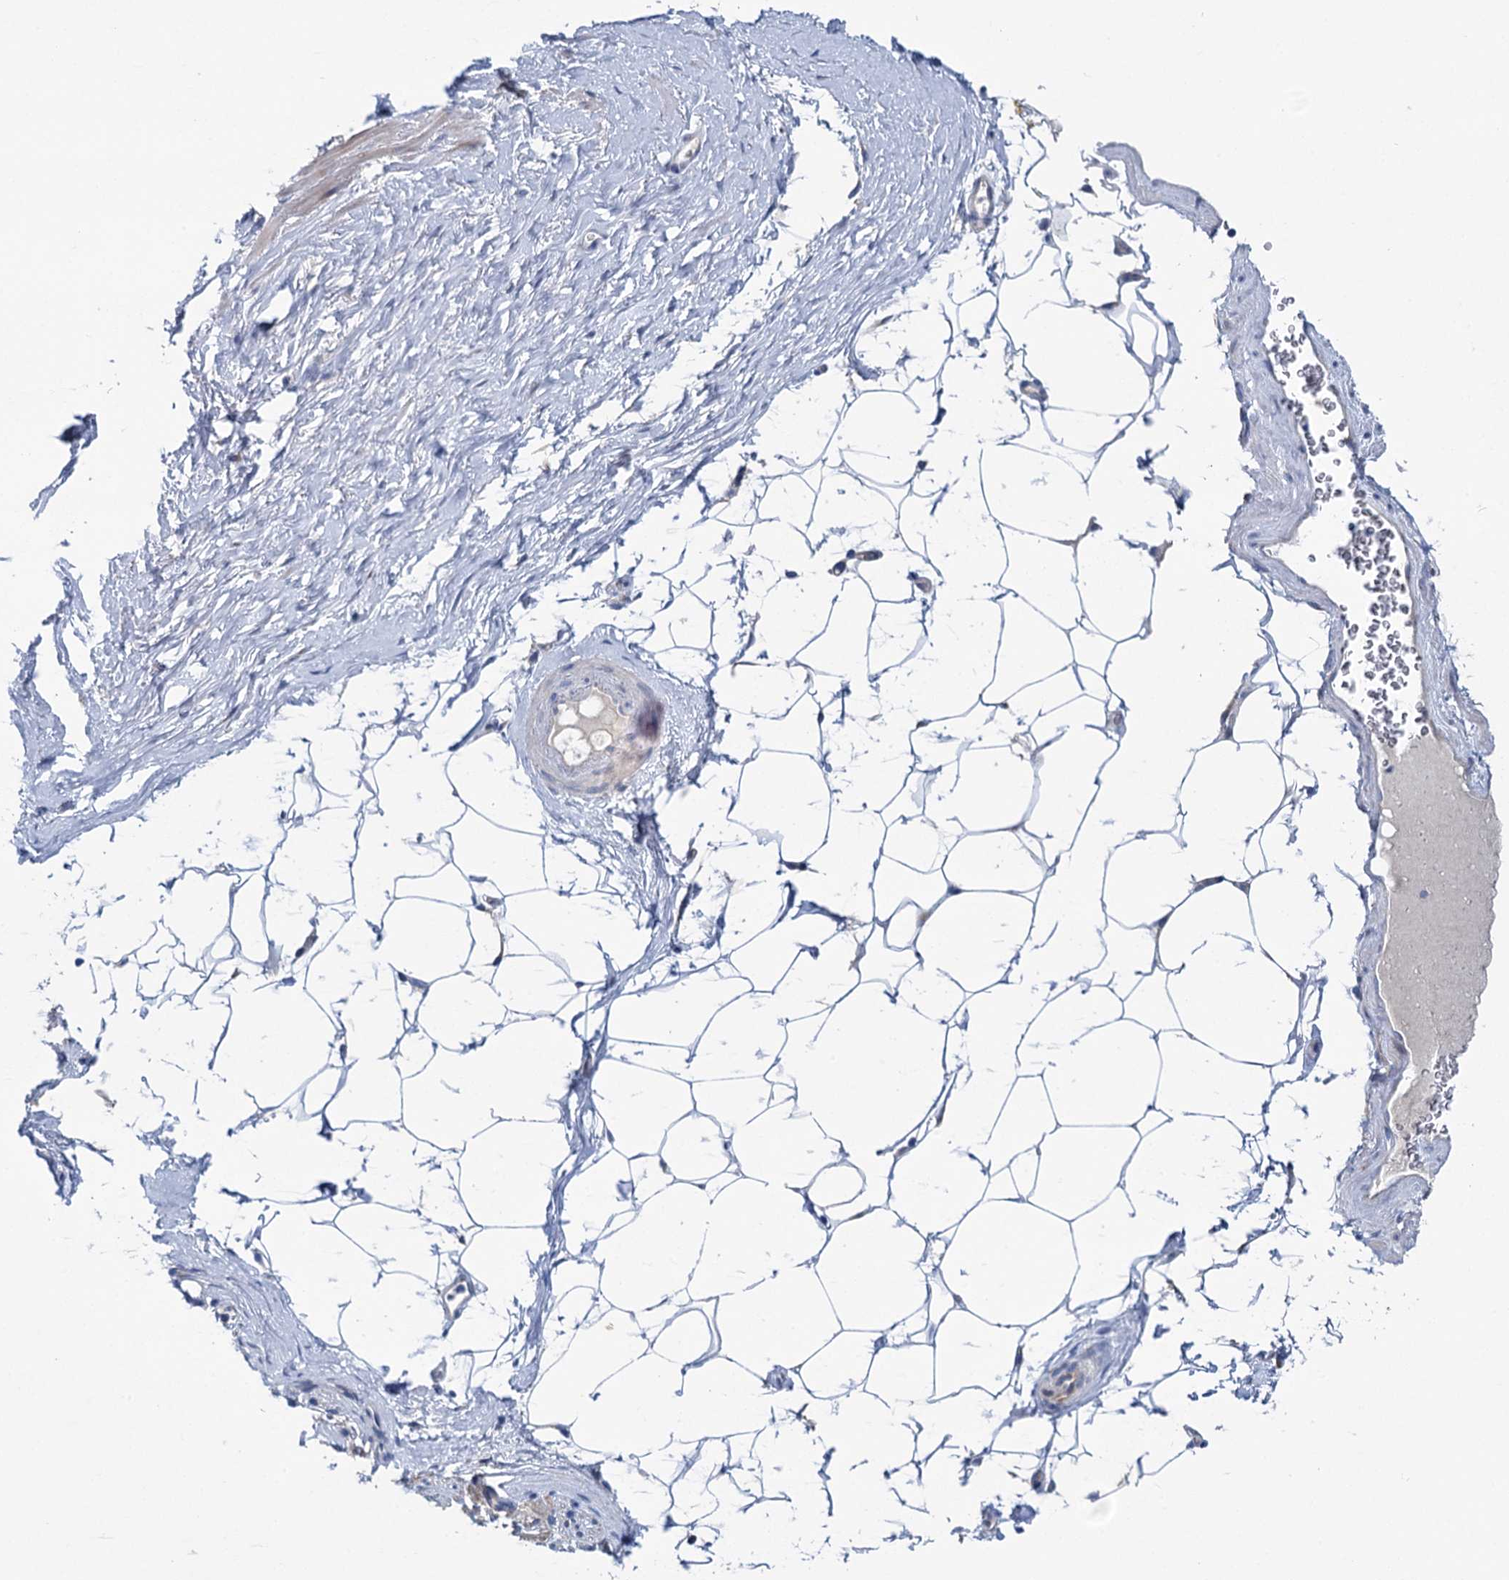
{"staining": {"intensity": "negative", "quantity": "none", "location": "none"}, "tissue": "adipose tissue", "cell_type": "Adipocytes", "image_type": "normal", "snomed": [{"axis": "morphology", "description": "Normal tissue, NOS"}, {"axis": "morphology", "description": "Adenocarcinoma, Low grade"}, {"axis": "topography", "description": "Prostate"}, {"axis": "topography", "description": "Peripheral nerve tissue"}], "caption": "Protein analysis of benign adipose tissue reveals no significant staining in adipocytes. The staining was performed using DAB to visualize the protein expression in brown, while the nuclei were stained in blue with hematoxylin (Magnification: 20x).", "gene": "CHDH", "patient": {"sex": "male", "age": 63}}